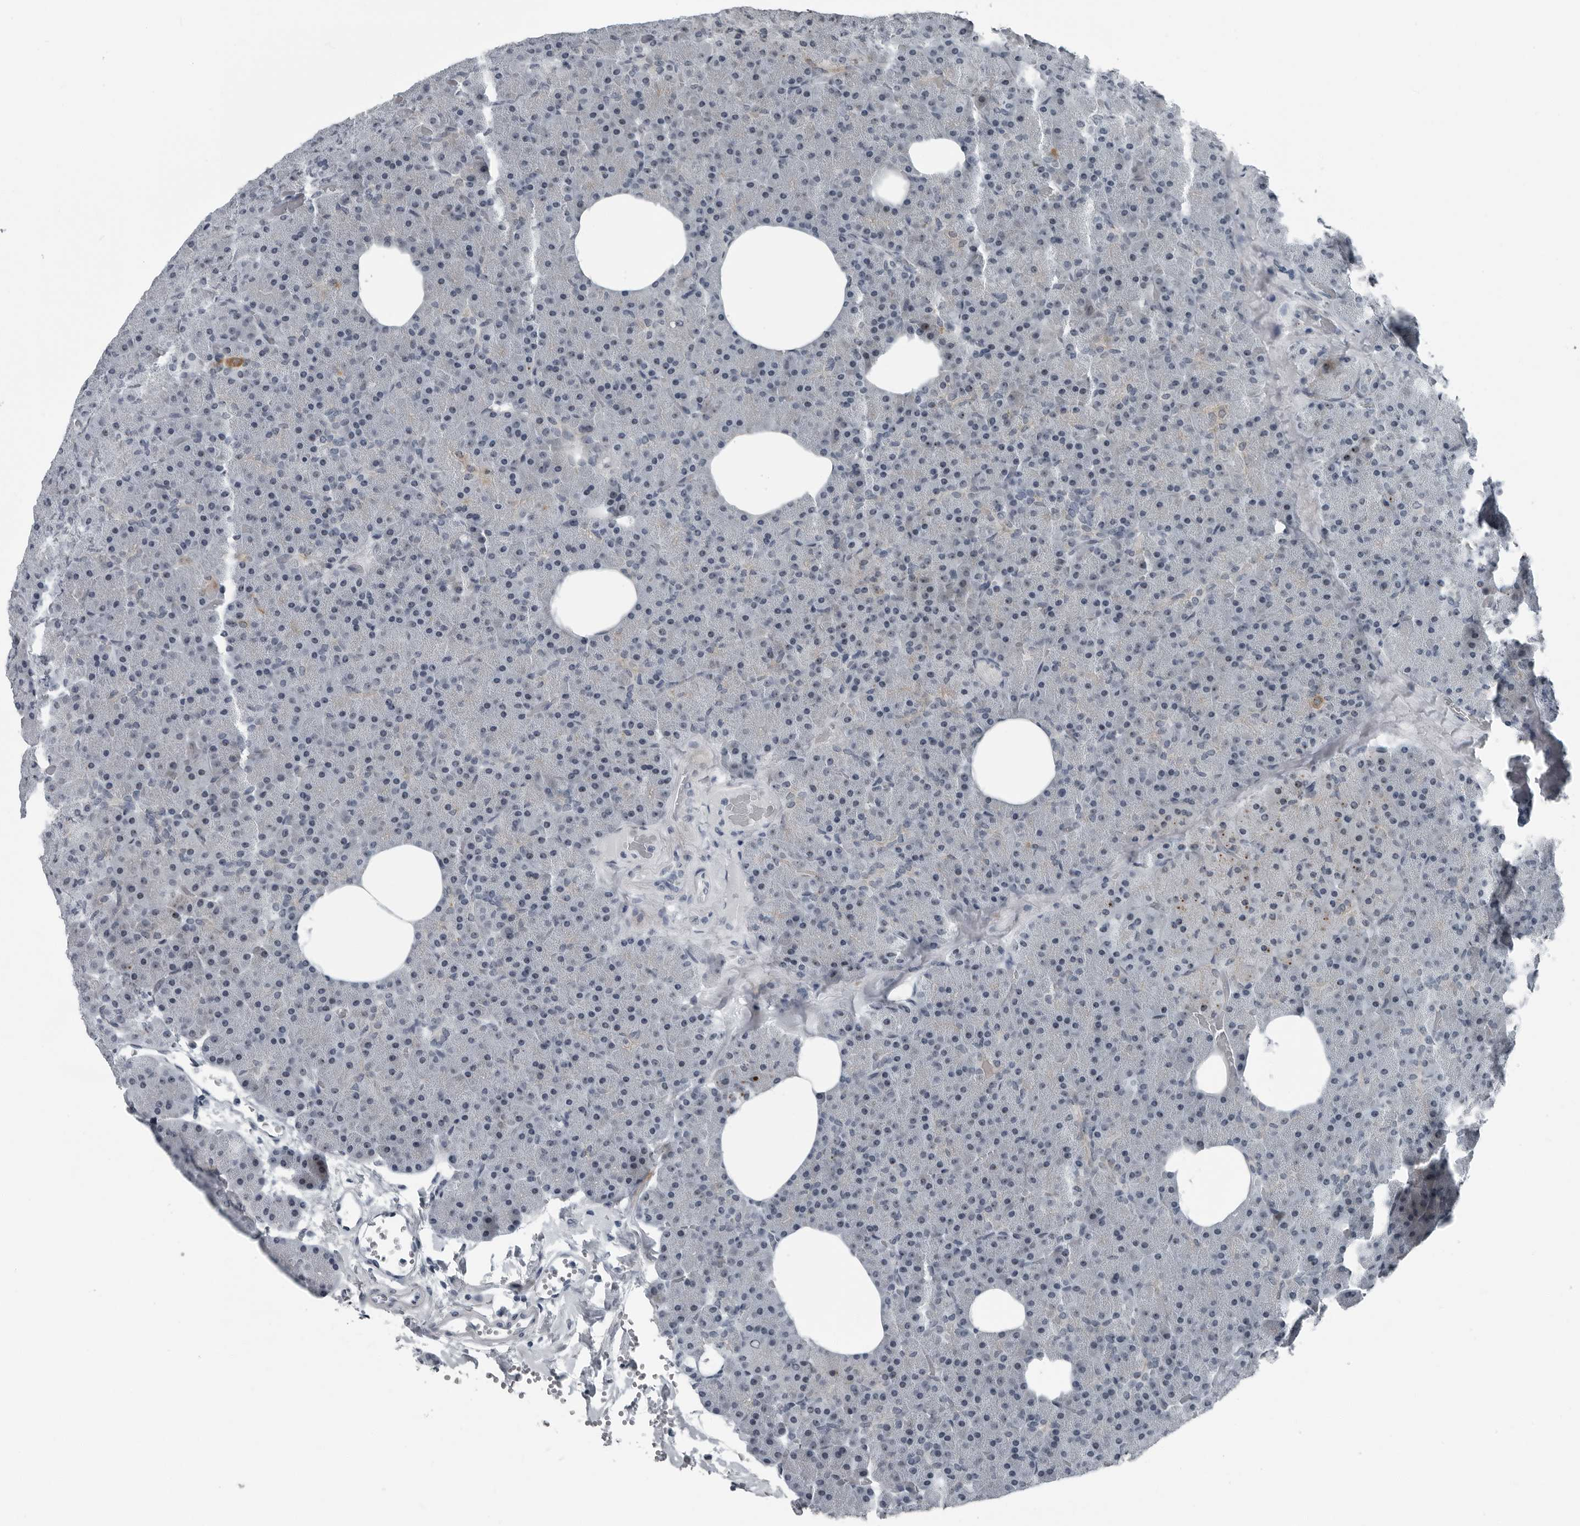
{"staining": {"intensity": "moderate", "quantity": "<25%", "location": "cytoplasmic/membranous,nuclear"}, "tissue": "pancreas", "cell_type": "Exocrine glandular cells", "image_type": "normal", "snomed": [{"axis": "morphology", "description": "Normal tissue, NOS"}, {"axis": "morphology", "description": "Carcinoid, malignant, NOS"}, {"axis": "topography", "description": "Pancreas"}], "caption": "Immunohistochemistry (IHC) histopathology image of benign pancreas: human pancreas stained using immunohistochemistry (IHC) reveals low levels of moderate protein expression localized specifically in the cytoplasmic/membranous,nuclear of exocrine glandular cells, appearing as a cytoplasmic/membranous,nuclear brown color.", "gene": "PDCD11", "patient": {"sex": "female", "age": 35}}